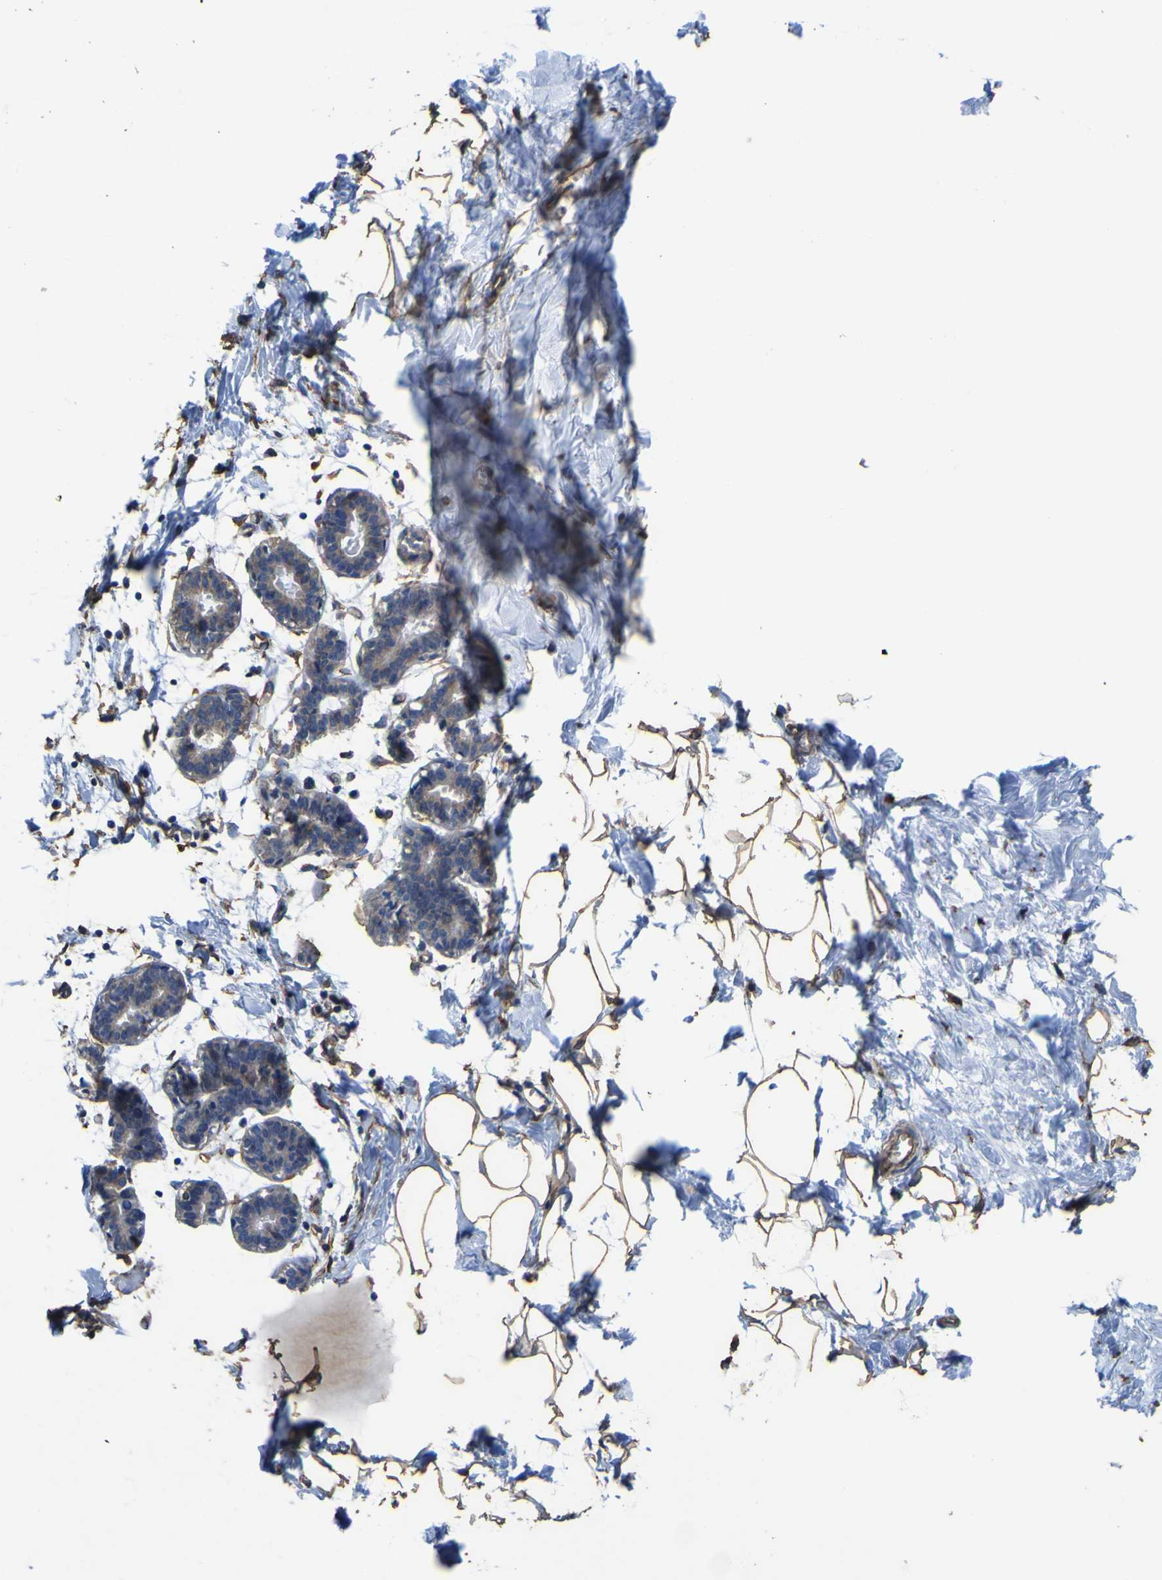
{"staining": {"intensity": "strong", "quantity": ">75%", "location": "cytoplasmic/membranous"}, "tissue": "breast", "cell_type": "Adipocytes", "image_type": "normal", "snomed": [{"axis": "morphology", "description": "Normal tissue, NOS"}, {"axis": "topography", "description": "Breast"}], "caption": "Immunohistochemistry (DAB) staining of normal breast exhibits strong cytoplasmic/membranous protein expression in approximately >75% of adipocytes.", "gene": "TNFSF15", "patient": {"sex": "female", "age": 27}}